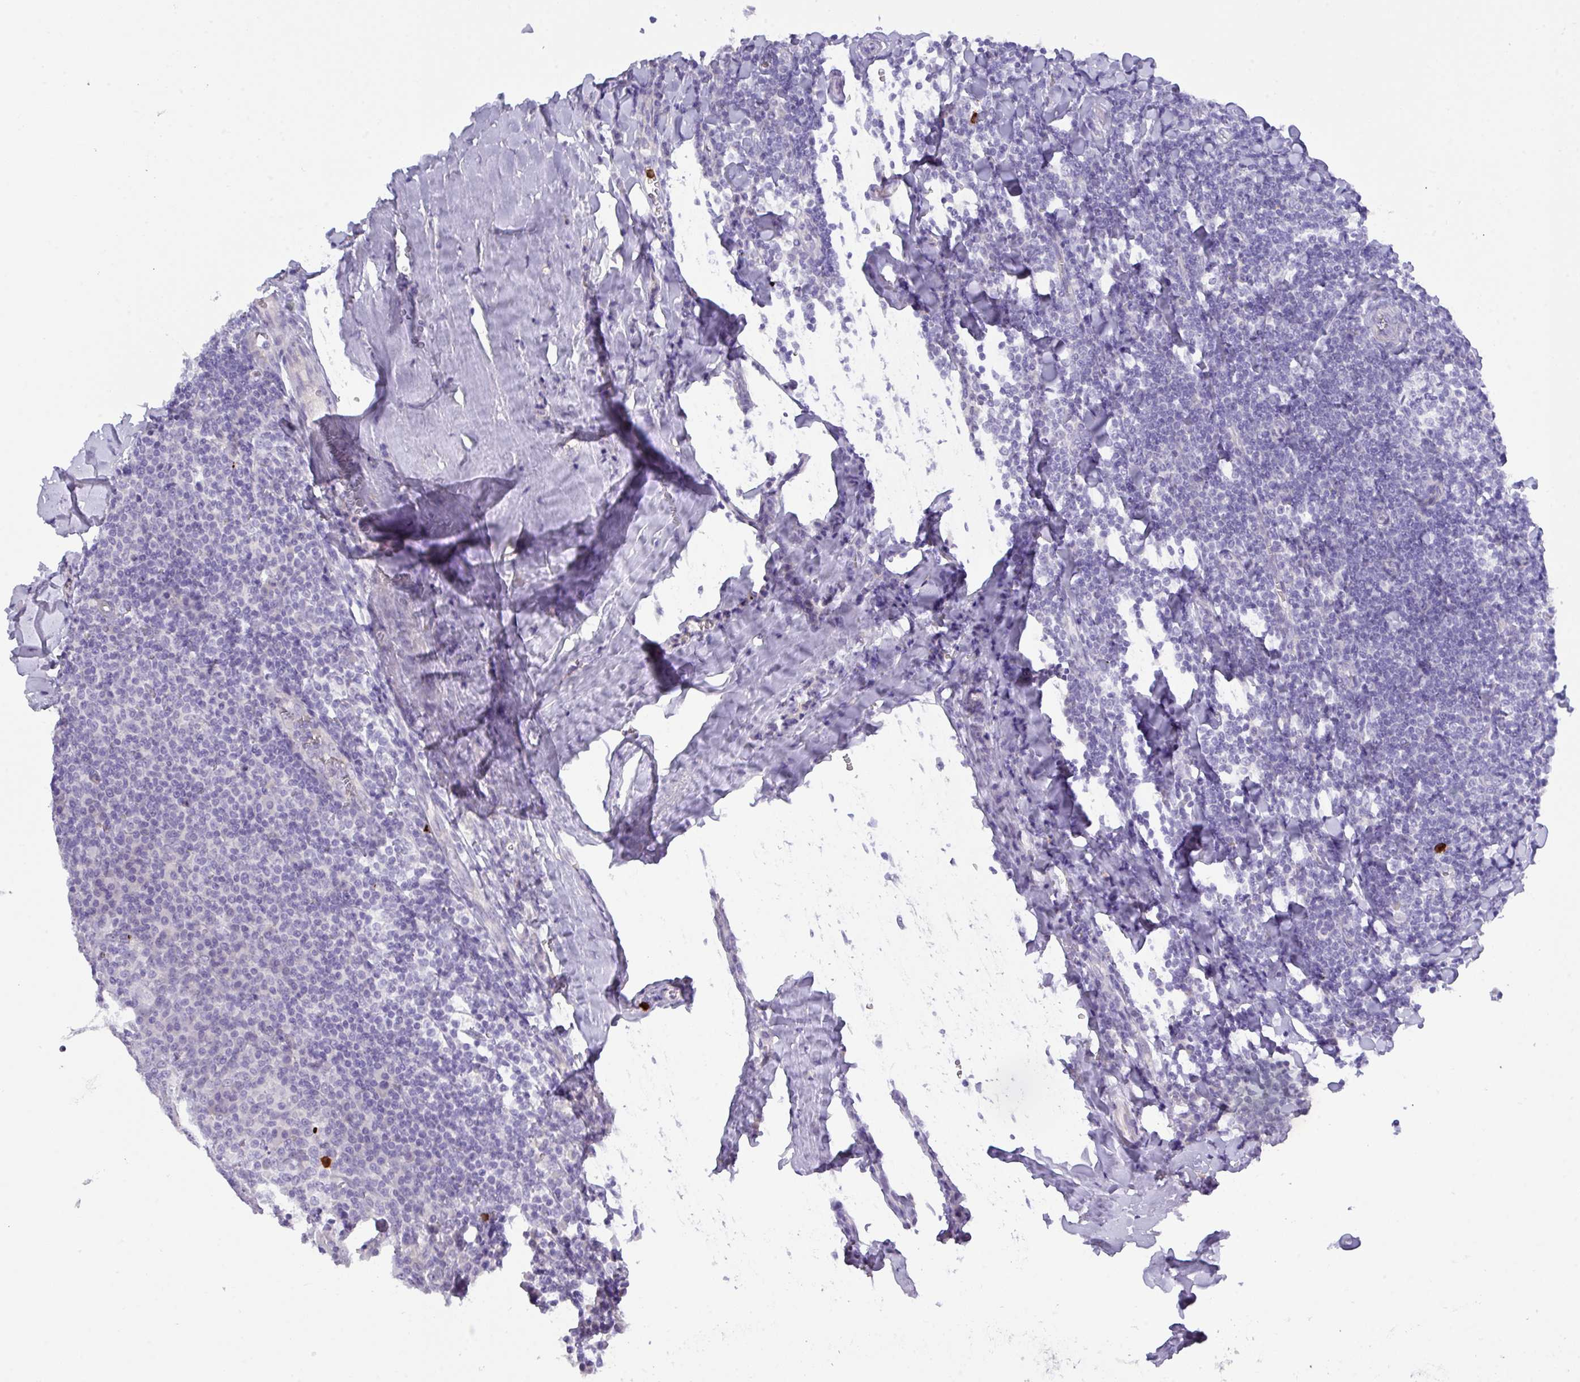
{"staining": {"intensity": "negative", "quantity": "none", "location": "none"}, "tissue": "tonsil", "cell_type": "Germinal center cells", "image_type": "normal", "snomed": [{"axis": "morphology", "description": "Normal tissue, NOS"}, {"axis": "topography", "description": "Tonsil"}], "caption": "Protein analysis of normal tonsil exhibits no significant expression in germinal center cells.", "gene": "MRM2", "patient": {"sex": "male", "age": 27}}